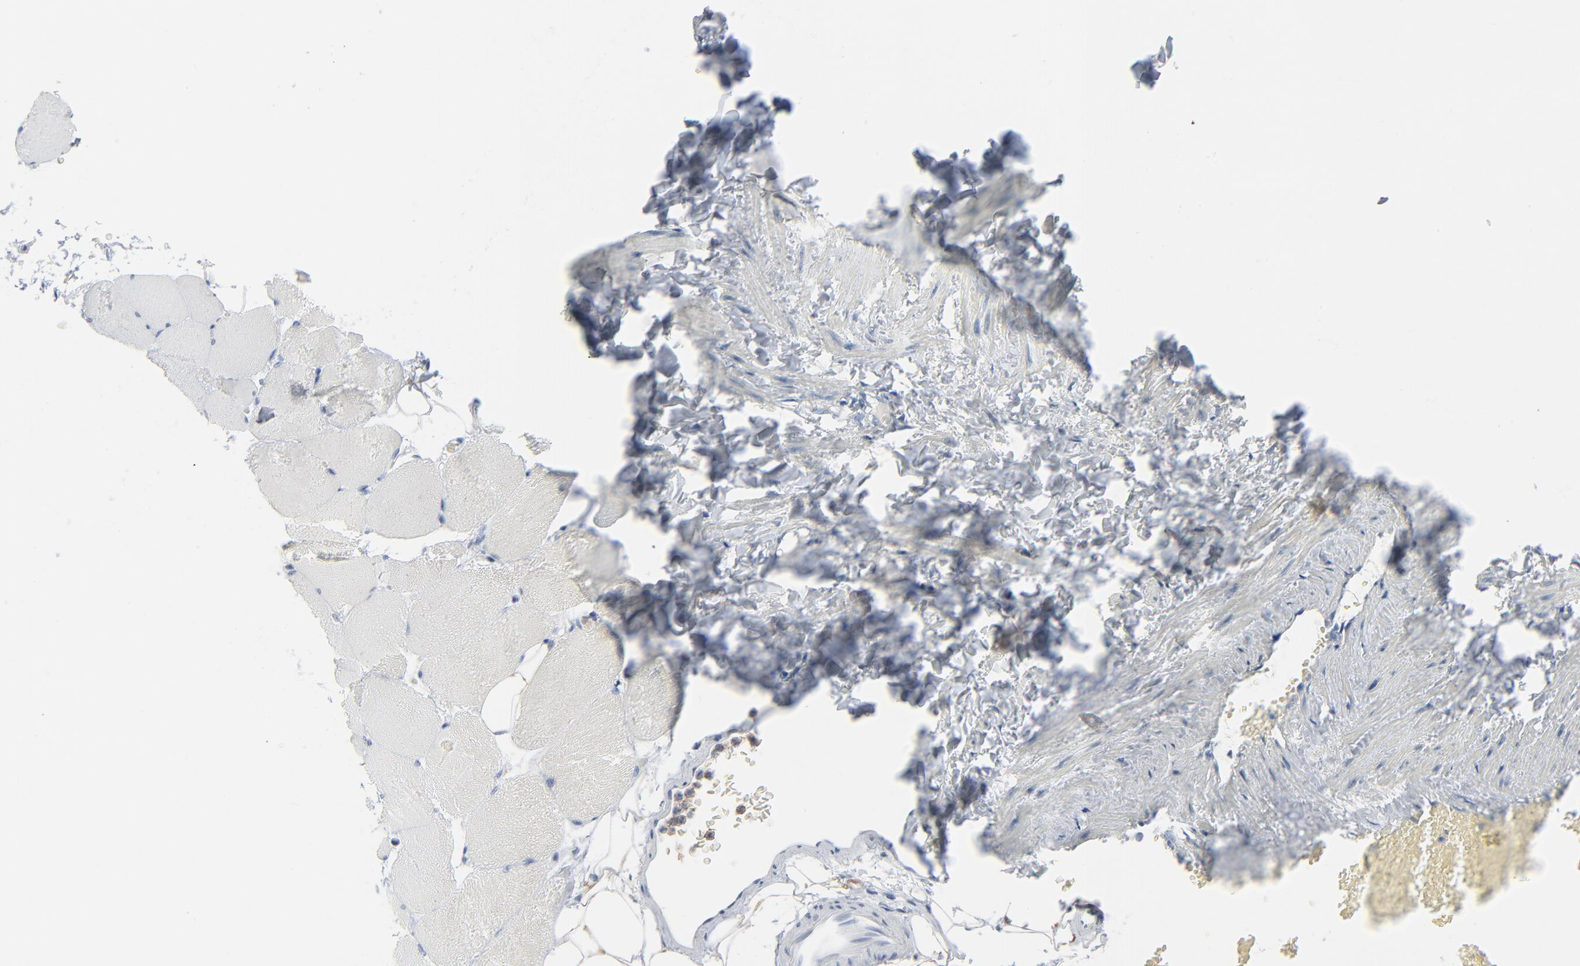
{"staining": {"intensity": "negative", "quantity": "none", "location": "none"}, "tissue": "skeletal muscle", "cell_type": "Myocytes", "image_type": "normal", "snomed": [{"axis": "morphology", "description": "Normal tissue, NOS"}, {"axis": "topography", "description": "Skeletal muscle"}, {"axis": "topography", "description": "Parathyroid gland"}], "caption": "Skeletal muscle stained for a protein using IHC displays no expression myocytes.", "gene": "PHGDH", "patient": {"sex": "female", "age": 37}}